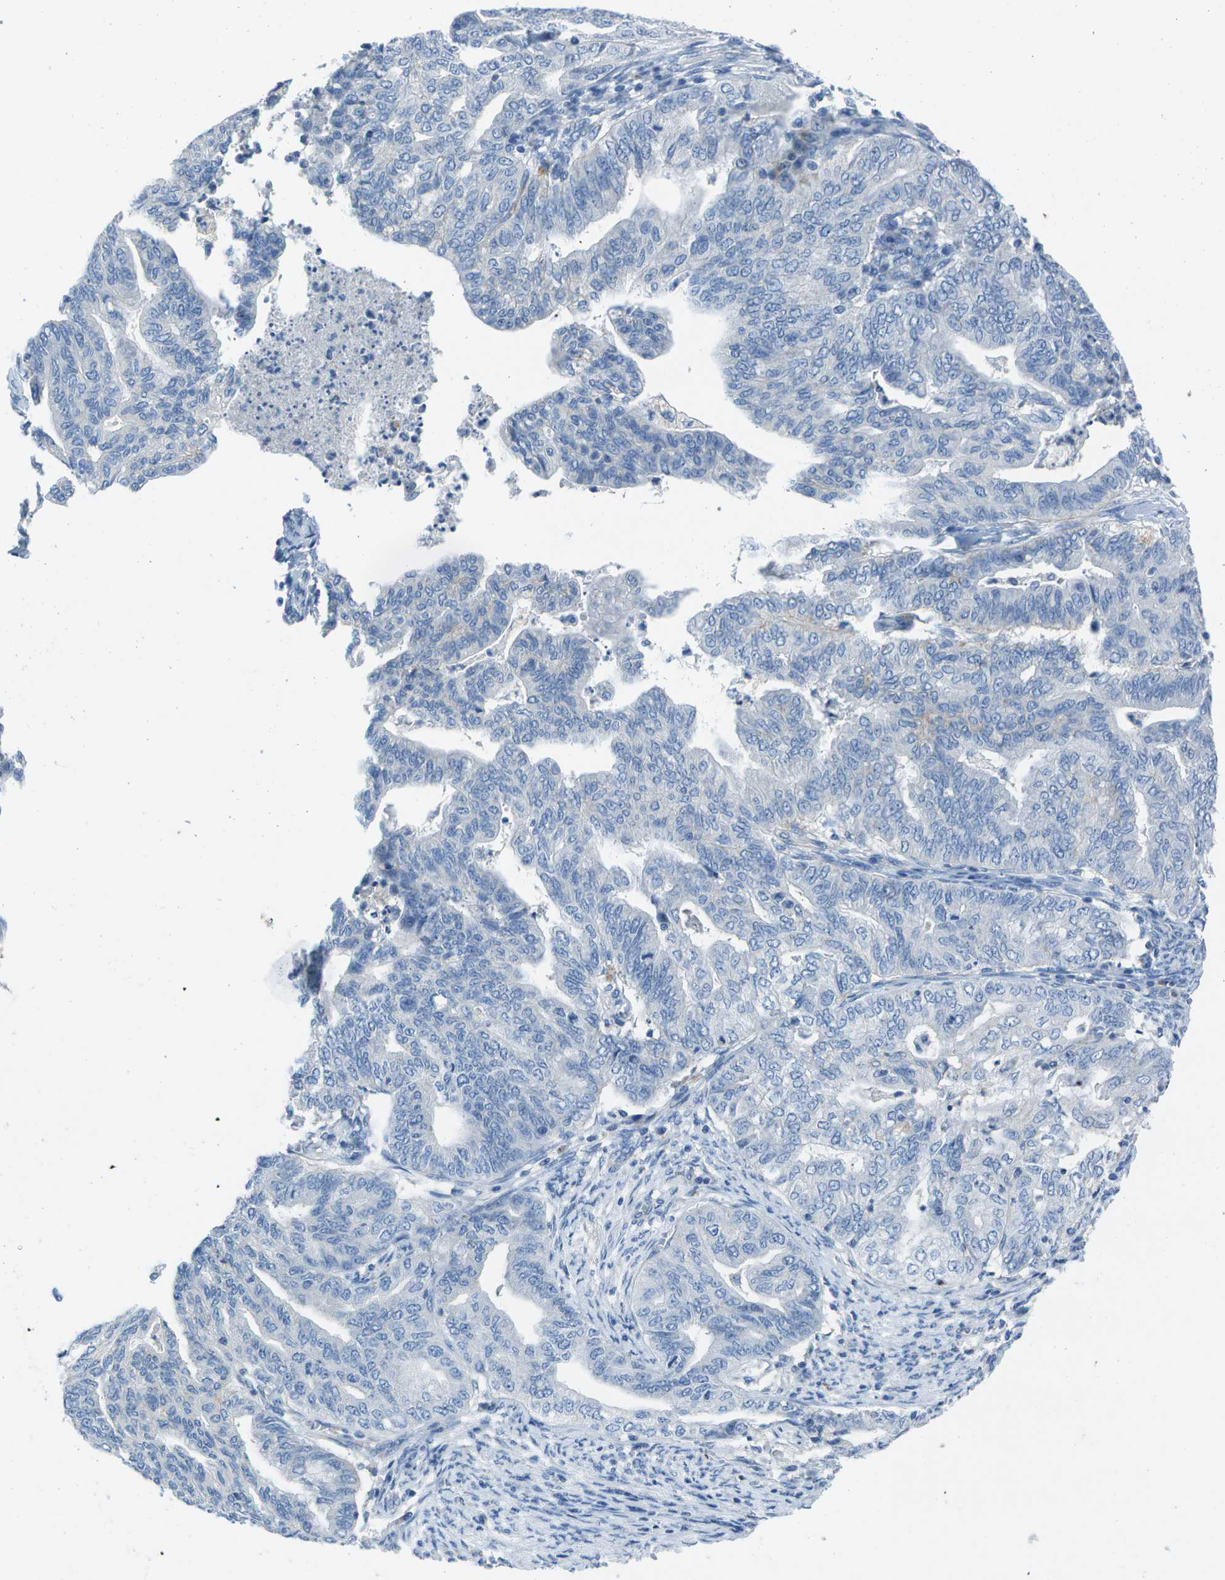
{"staining": {"intensity": "negative", "quantity": "none", "location": "none"}, "tissue": "endometrial cancer", "cell_type": "Tumor cells", "image_type": "cancer", "snomed": [{"axis": "morphology", "description": "Adenocarcinoma, NOS"}, {"axis": "topography", "description": "Endometrium"}], "caption": "High power microscopy photomicrograph of an immunohistochemistry (IHC) histopathology image of endometrial adenocarcinoma, revealing no significant expression in tumor cells.", "gene": "DCT", "patient": {"sex": "female", "age": 79}}